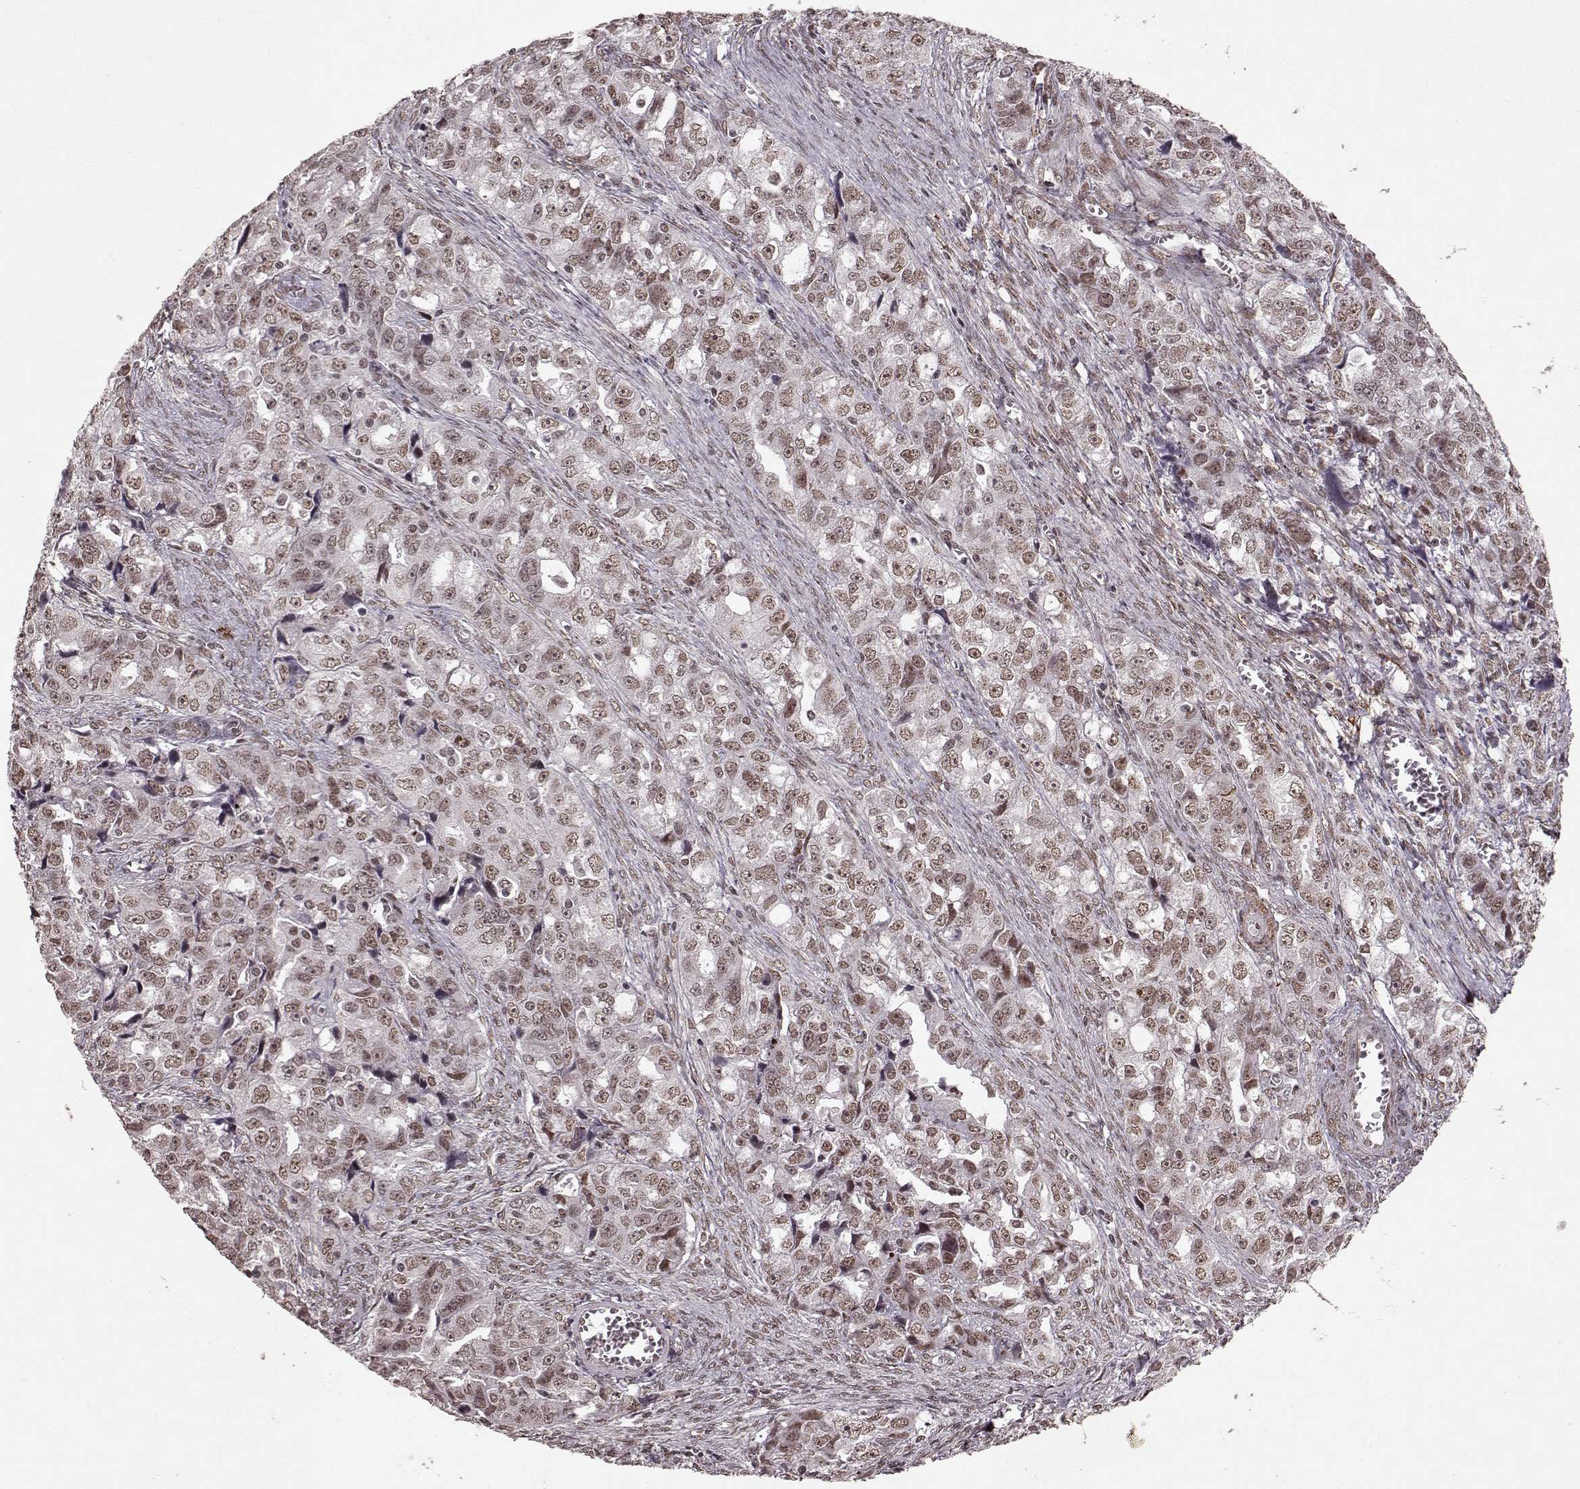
{"staining": {"intensity": "weak", "quantity": ">75%", "location": "nuclear"}, "tissue": "ovarian cancer", "cell_type": "Tumor cells", "image_type": "cancer", "snomed": [{"axis": "morphology", "description": "Cystadenocarcinoma, serous, NOS"}, {"axis": "topography", "description": "Ovary"}], "caption": "The micrograph reveals a brown stain indicating the presence of a protein in the nuclear of tumor cells in ovarian cancer.", "gene": "RRAGD", "patient": {"sex": "female", "age": 51}}